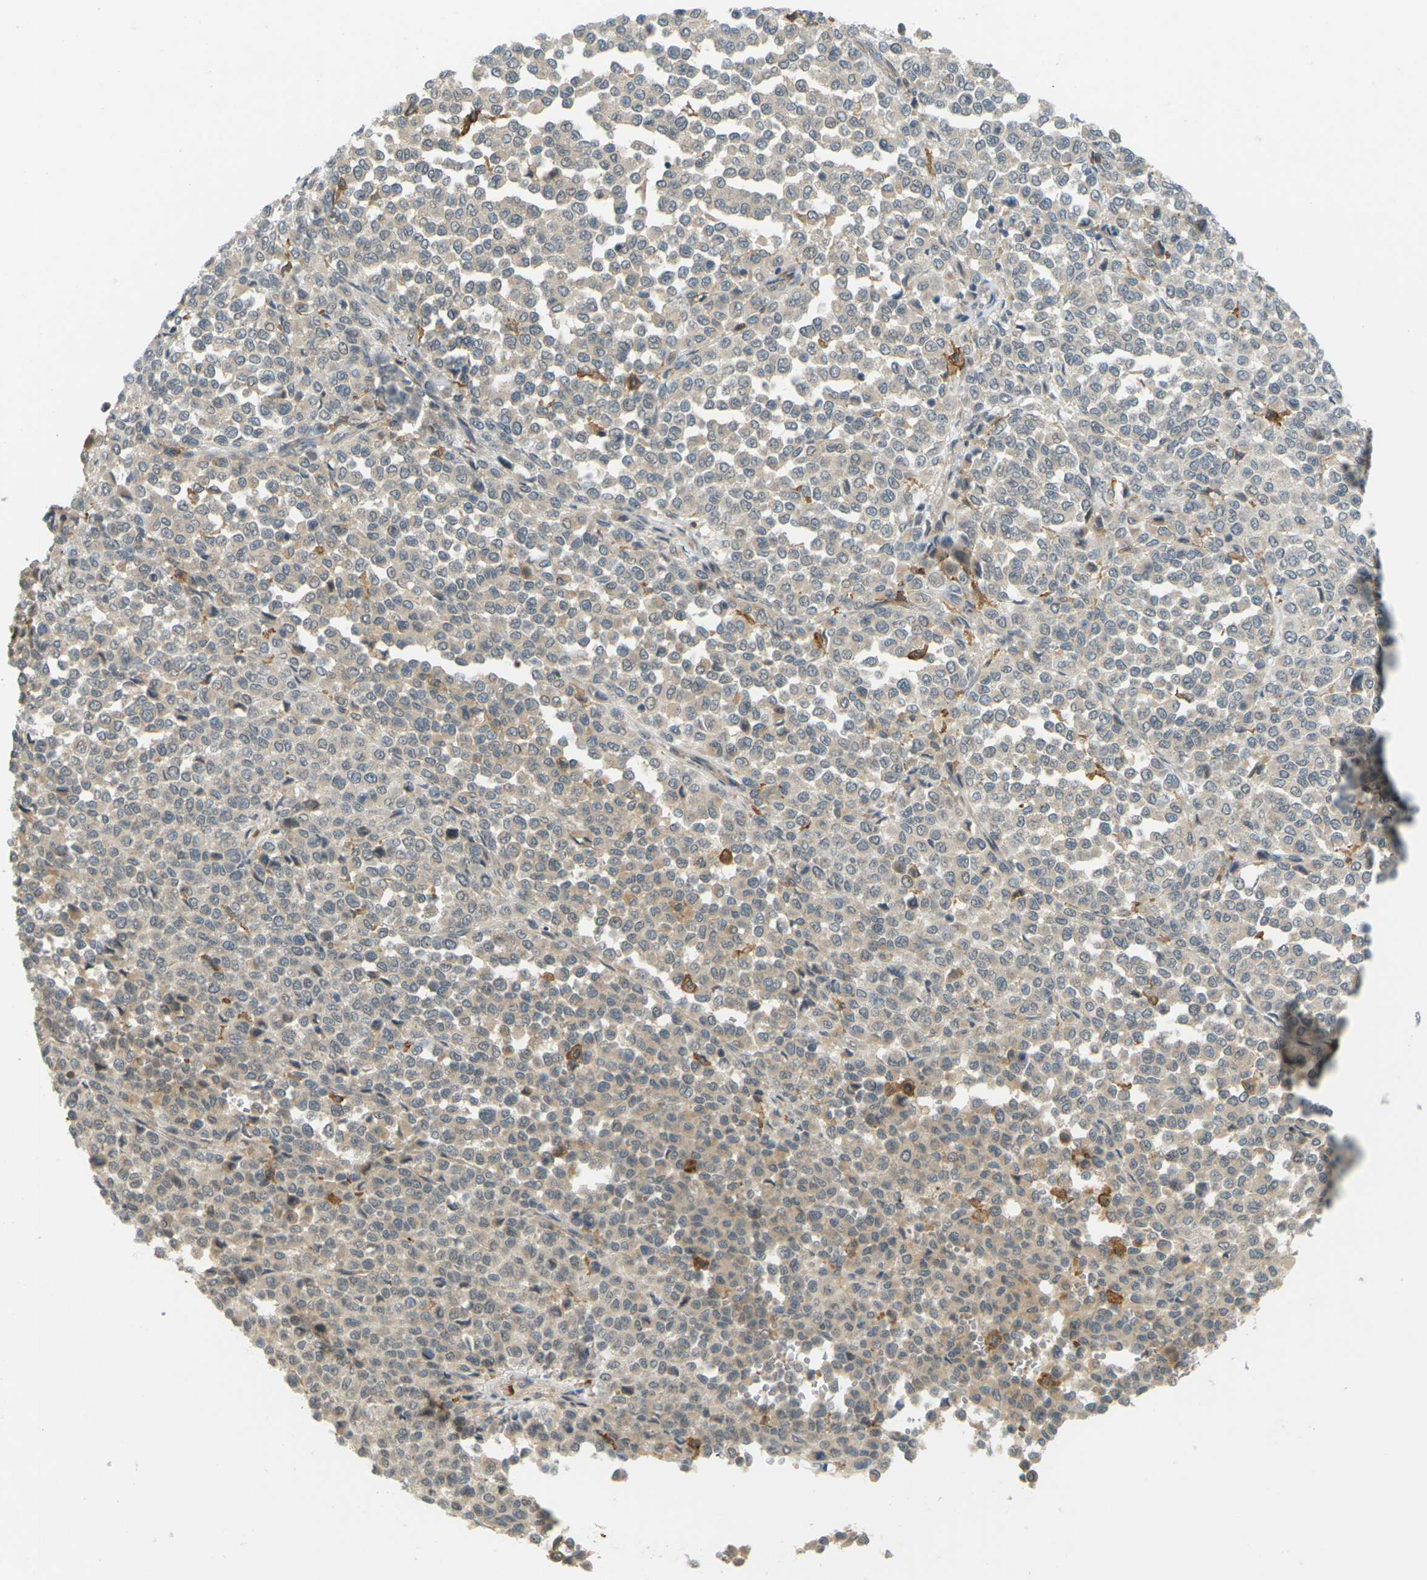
{"staining": {"intensity": "weak", "quantity": ">75%", "location": "cytoplasmic/membranous"}, "tissue": "melanoma", "cell_type": "Tumor cells", "image_type": "cancer", "snomed": [{"axis": "morphology", "description": "Malignant melanoma, Metastatic site"}, {"axis": "topography", "description": "Pancreas"}], "caption": "A brown stain highlights weak cytoplasmic/membranous staining of a protein in human melanoma tumor cells.", "gene": "SOCS6", "patient": {"sex": "female", "age": 30}}